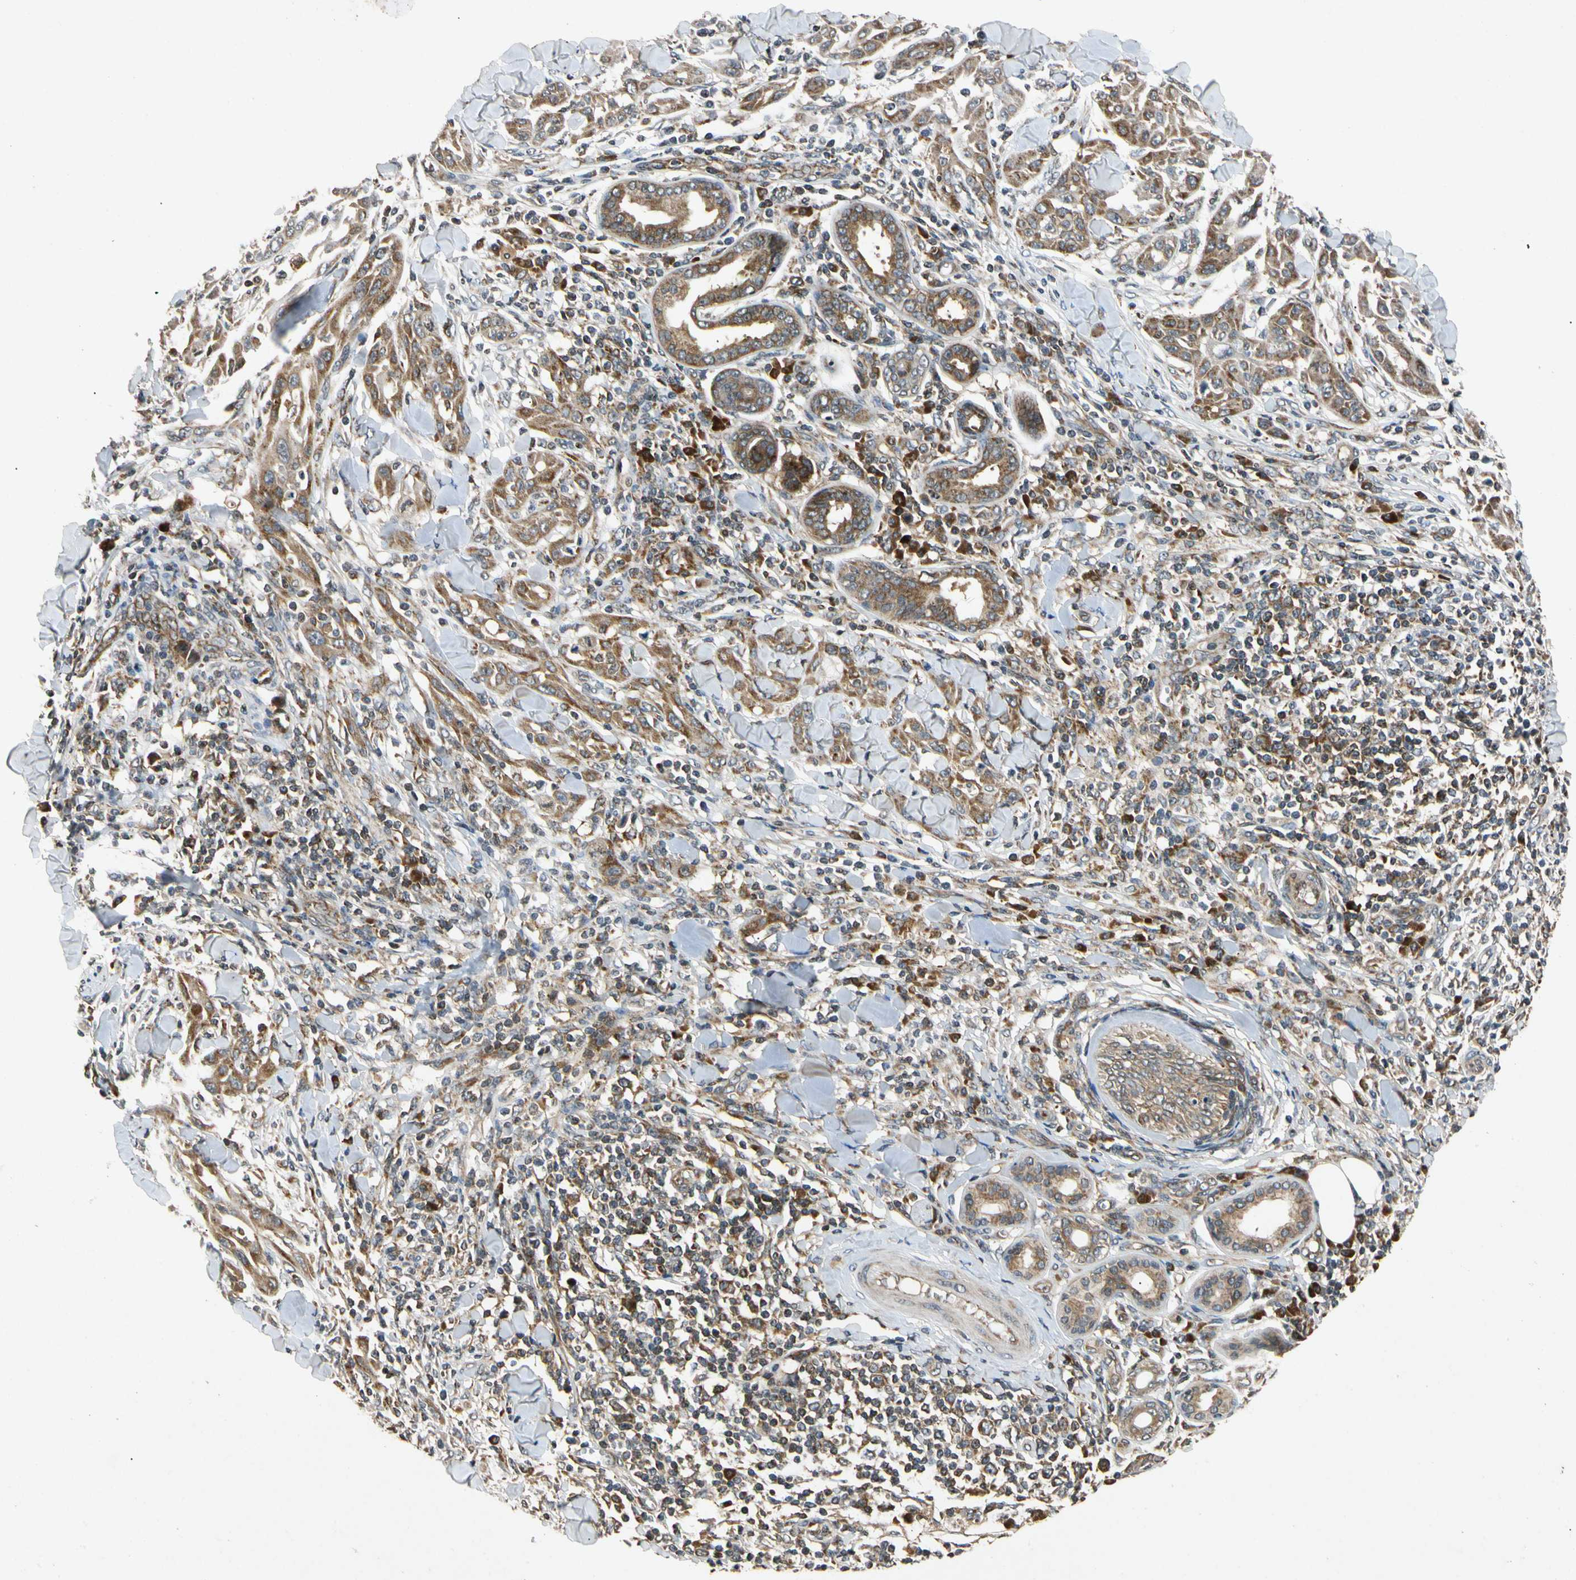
{"staining": {"intensity": "moderate", "quantity": ">75%", "location": "cytoplasmic/membranous"}, "tissue": "skin cancer", "cell_type": "Tumor cells", "image_type": "cancer", "snomed": [{"axis": "morphology", "description": "Squamous cell carcinoma, NOS"}, {"axis": "topography", "description": "Skin"}], "caption": "Immunohistochemistry micrograph of squamous cell carcinoma (skin) stained for a protein (brown), which shows medium levels of moderate cytoplasmic/membranous expression in about >75% of tumor cells.", "gene": "MRPS22", "patient": {"sex": "male", "age": 24}}